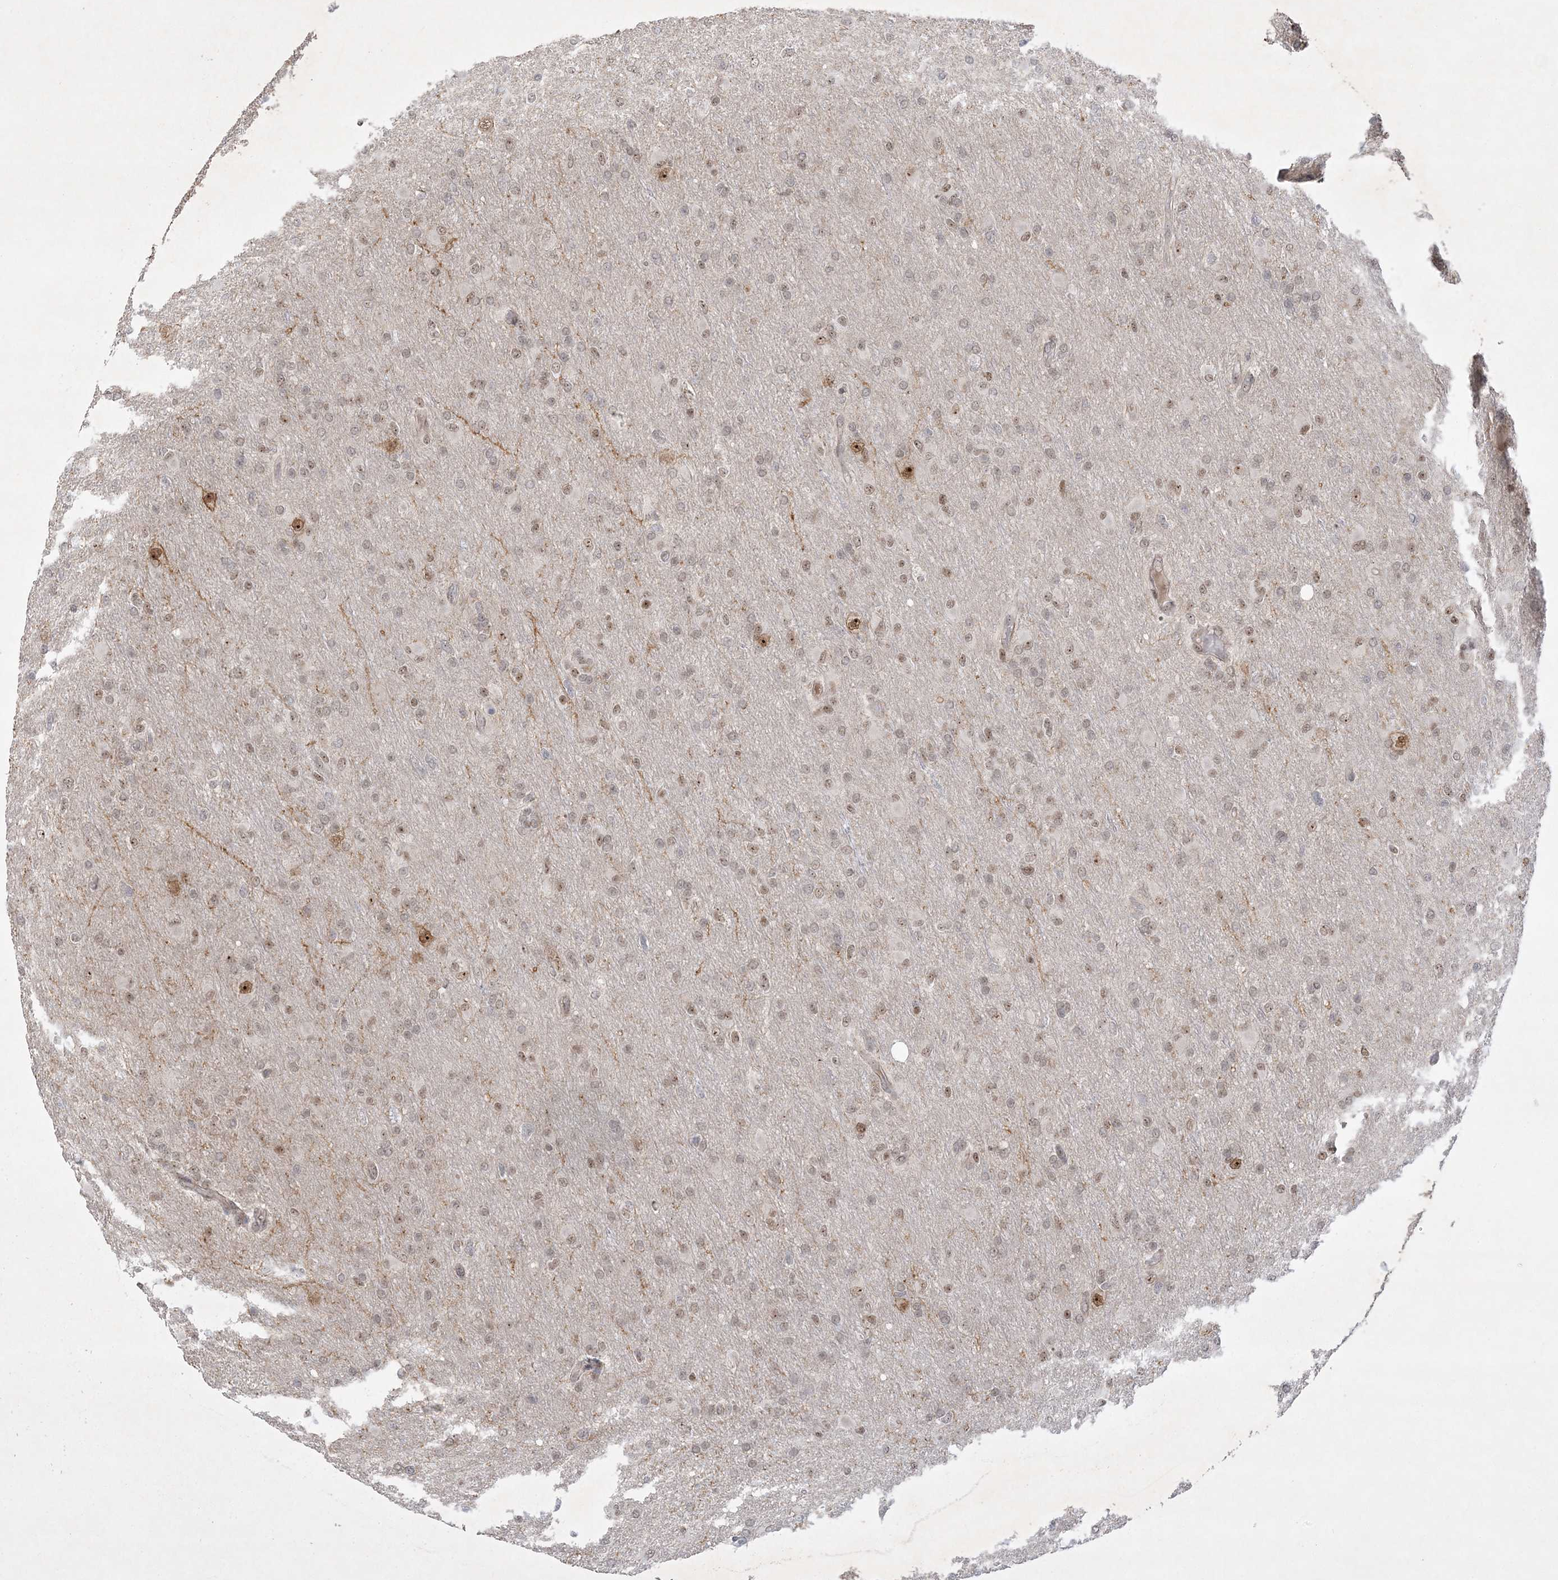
{"staining": {"intensity": "weak", "quantity": "<25%", "location": "nuclear"}, "tissue": "glioma", "cell_type": "Tumor cells", "image_type": "cancer", "snomed": [{"axis": "morphology", "description": "Glioma, malignant, High grade"}, {"axis": "topography", "description": "Cerebral cortex"}], "caption": "Immunohistochemistry (IHC) micrograph of malignant glioma (high-grade) stained for a protein (brown), which displays no staining in tumor cells.", "gene": "NPM3", "patient": {"sex": "female", "age": 36}}